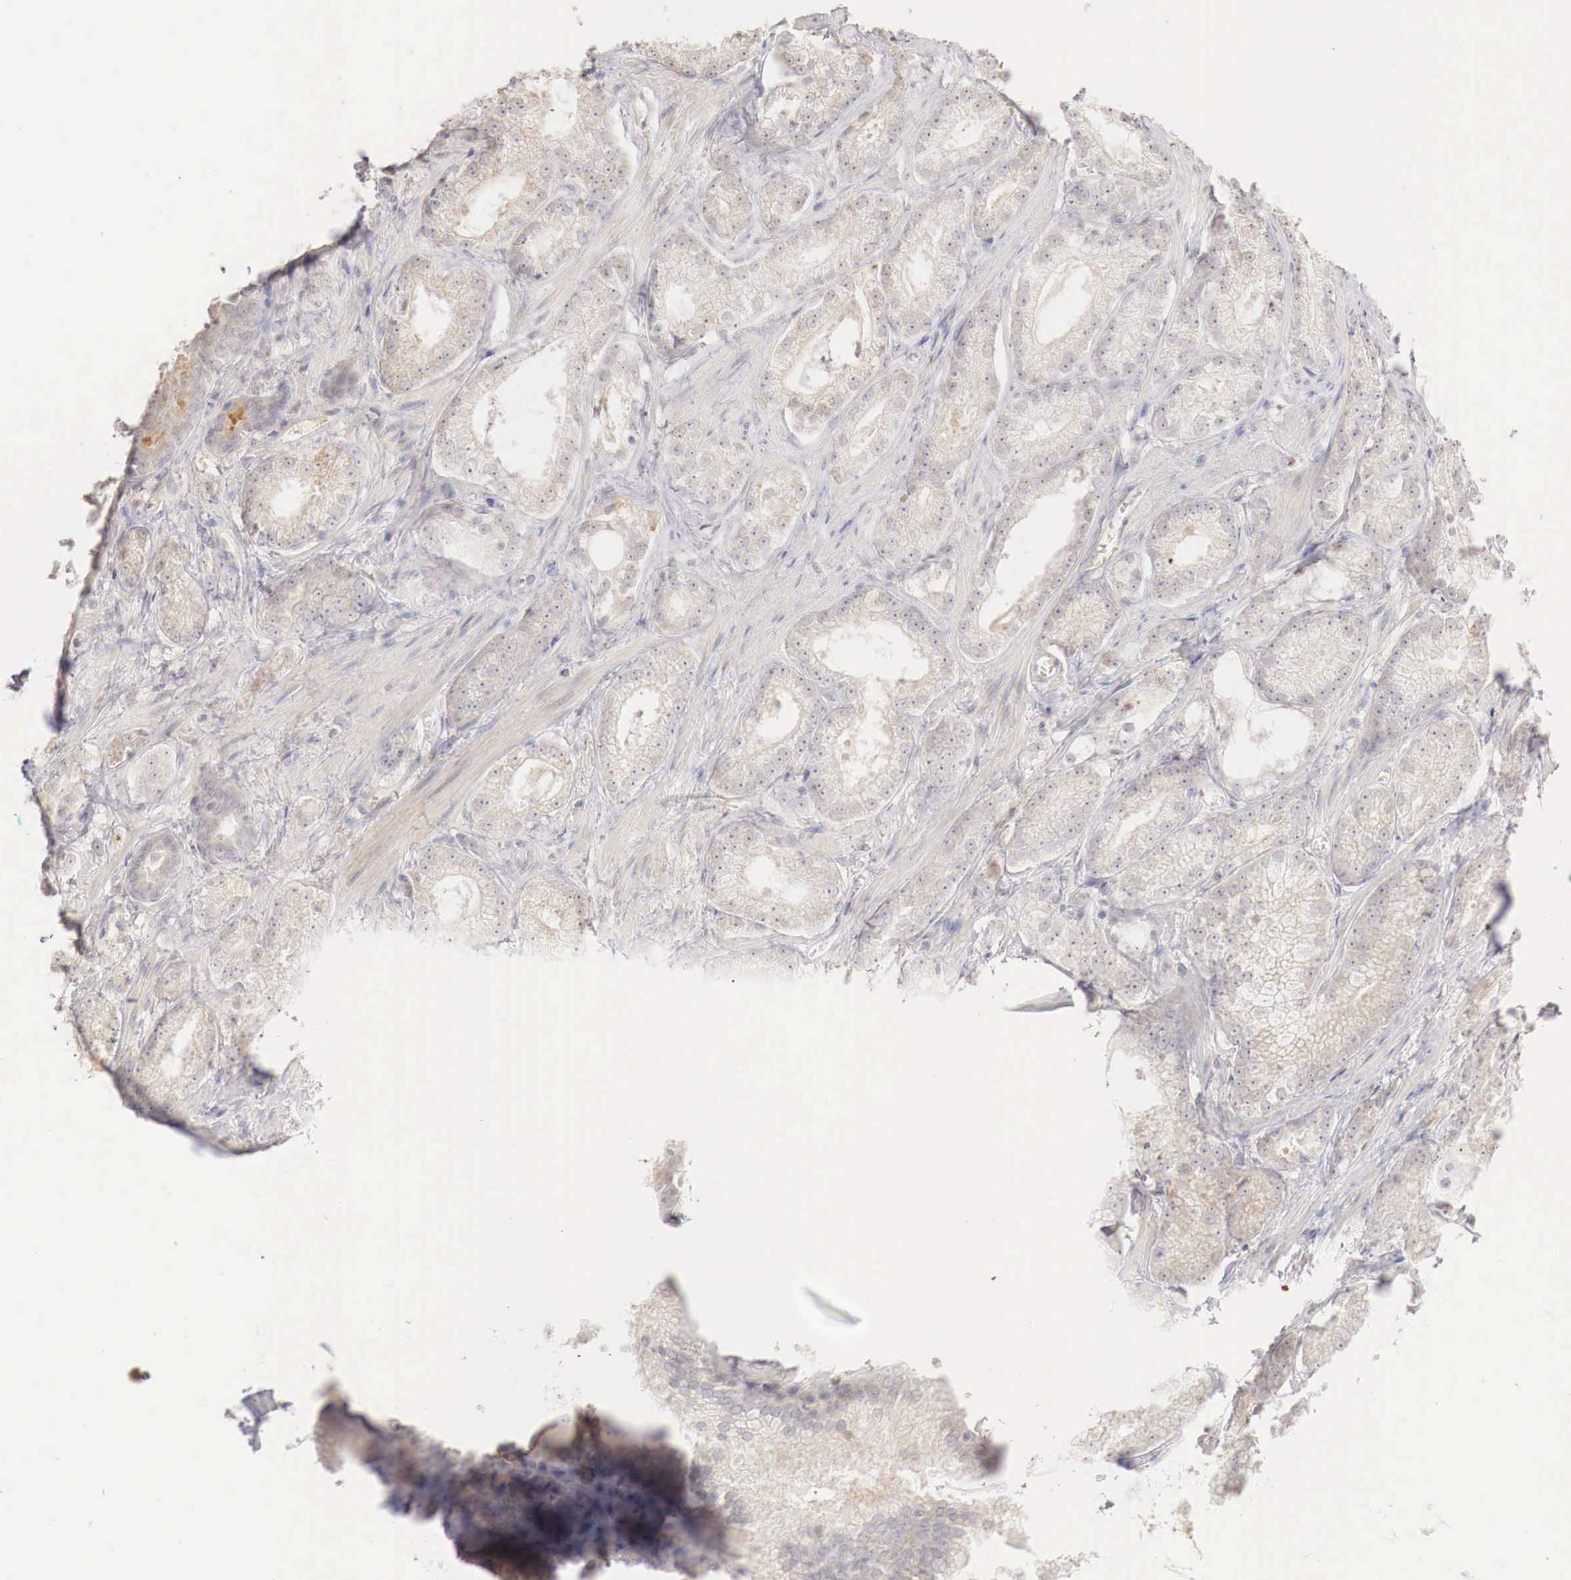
{"staining": {"intensity": "negative", "quantity": "none", "location": "none"}, "tissue": "prostate cancer", "cell_type": "Tumor cells", "image_type": "cancer", "snomed": [{"axis": "morphology", "description": "Adenocarcinoma, Medium grade"}, {"axis": "topography", "description": "Prostate"}], "caption": "High power microscopy micrograph of an immunohistochemistry histopathology image of medium-grade adenocarcinoma (prostate), revealing no significant expression in tumor cells. (Immunohistochemistry (ihc), brightfield microscopy, high magnification).", "gene": "GATA1", "patient": {"sex": "male", "age": 68}}